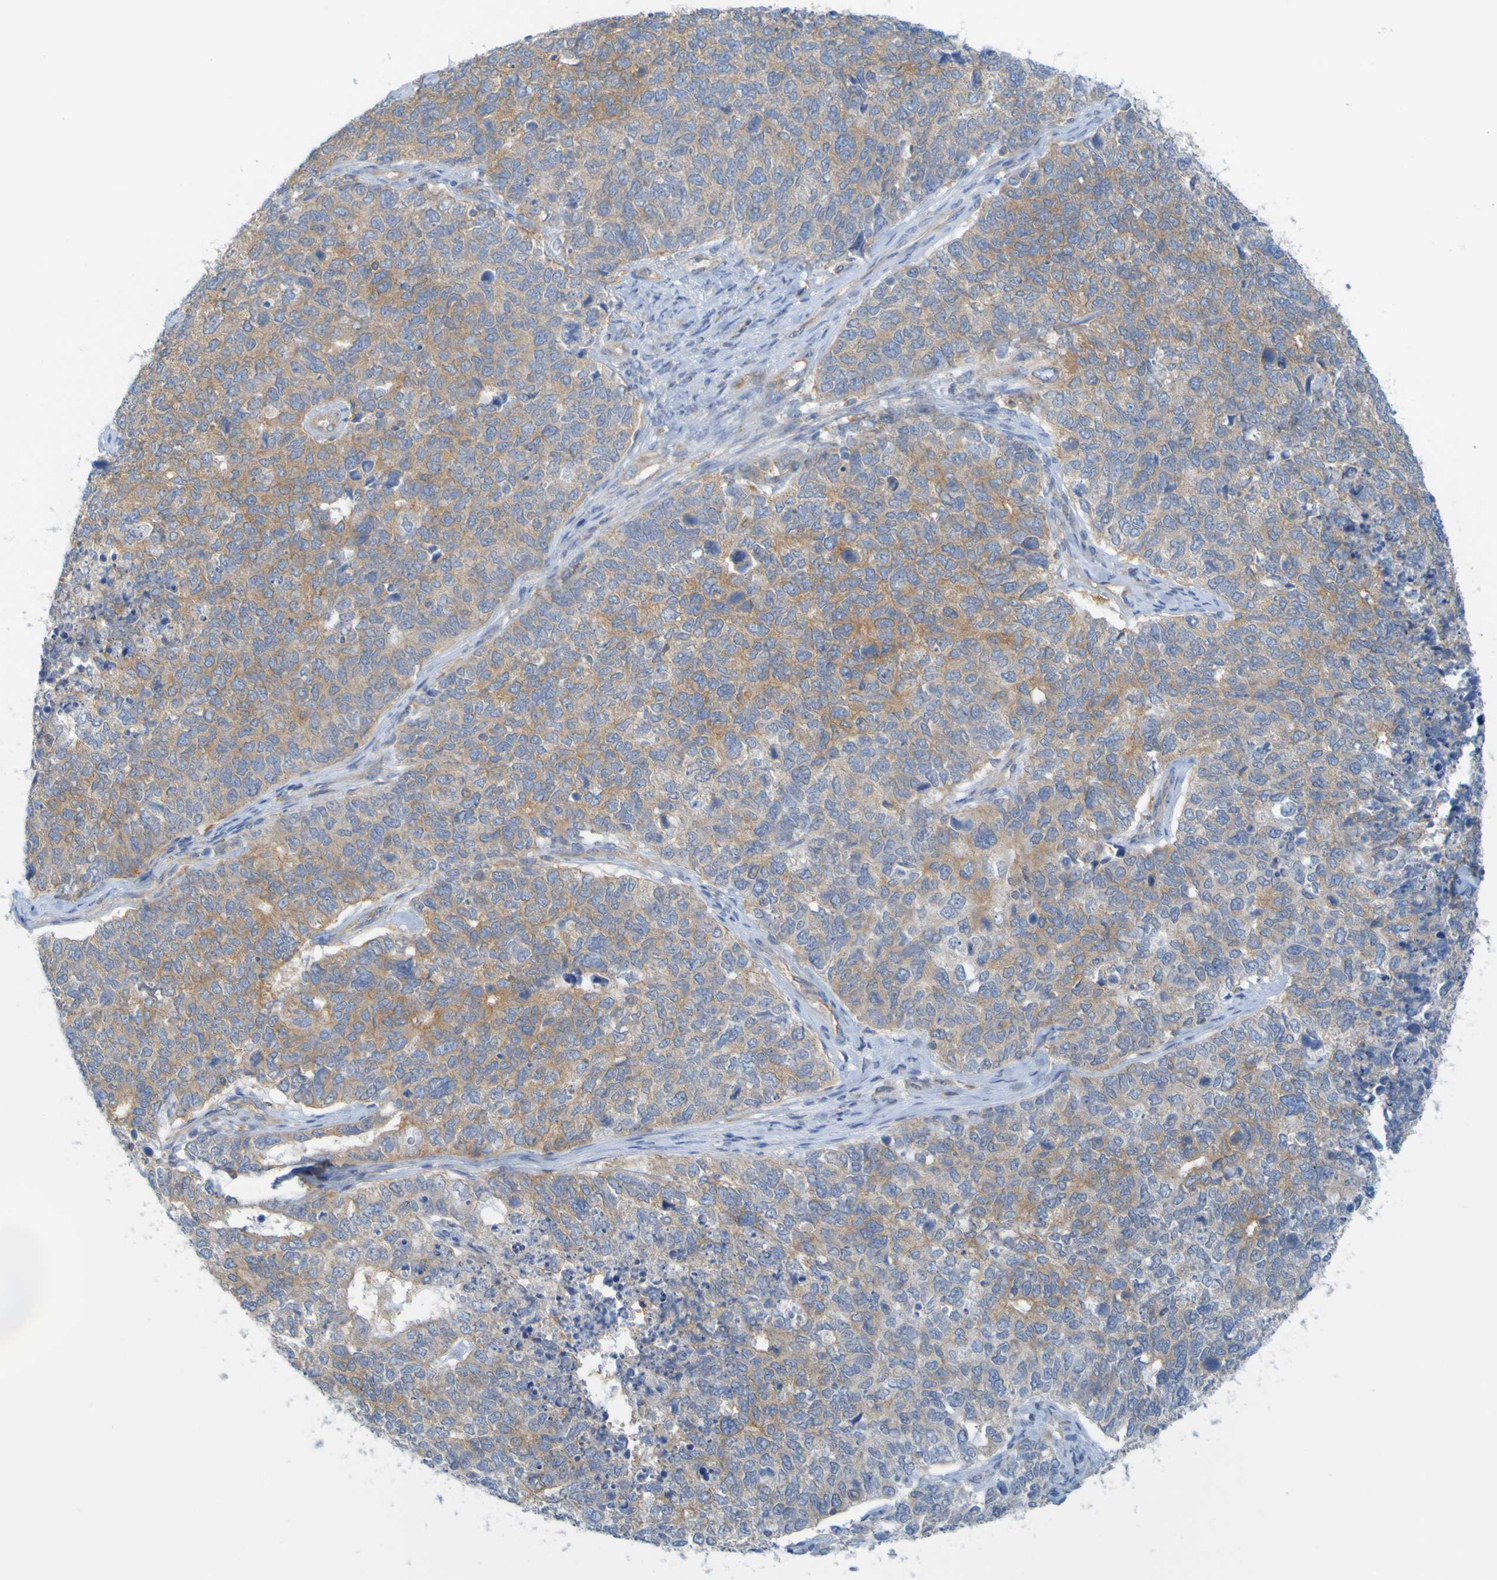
{"staining": {"intensity": "moderate", "quantity": ">75%", "location": "cytoplasmic/membranous"}, "tissue": "cervical cancer", "cell_type": "Tumor cells", "image_type": "cancer", "snomed": [{"axis": "morphology", "description": "Squamous cell carcinoma, NOS"}, {"axis": "topography", "description": "Cervix"}], "caption": "A high-resolution histopathology image shows immunohistochemistry (IHC) staining of squamous cell carcinoma (cervical), which demonstrates moderate cytoplasmic/membranous staining in approximately >75% of tumor cells. The staining is performed using DAB (3,3'-diaminobenzidine) brown chromogen to label protein expression. The nuclei are counter-stained blue using hematoxylin.", "gene": "APPL1", "patient": {"sex": "female", "age": 63}}